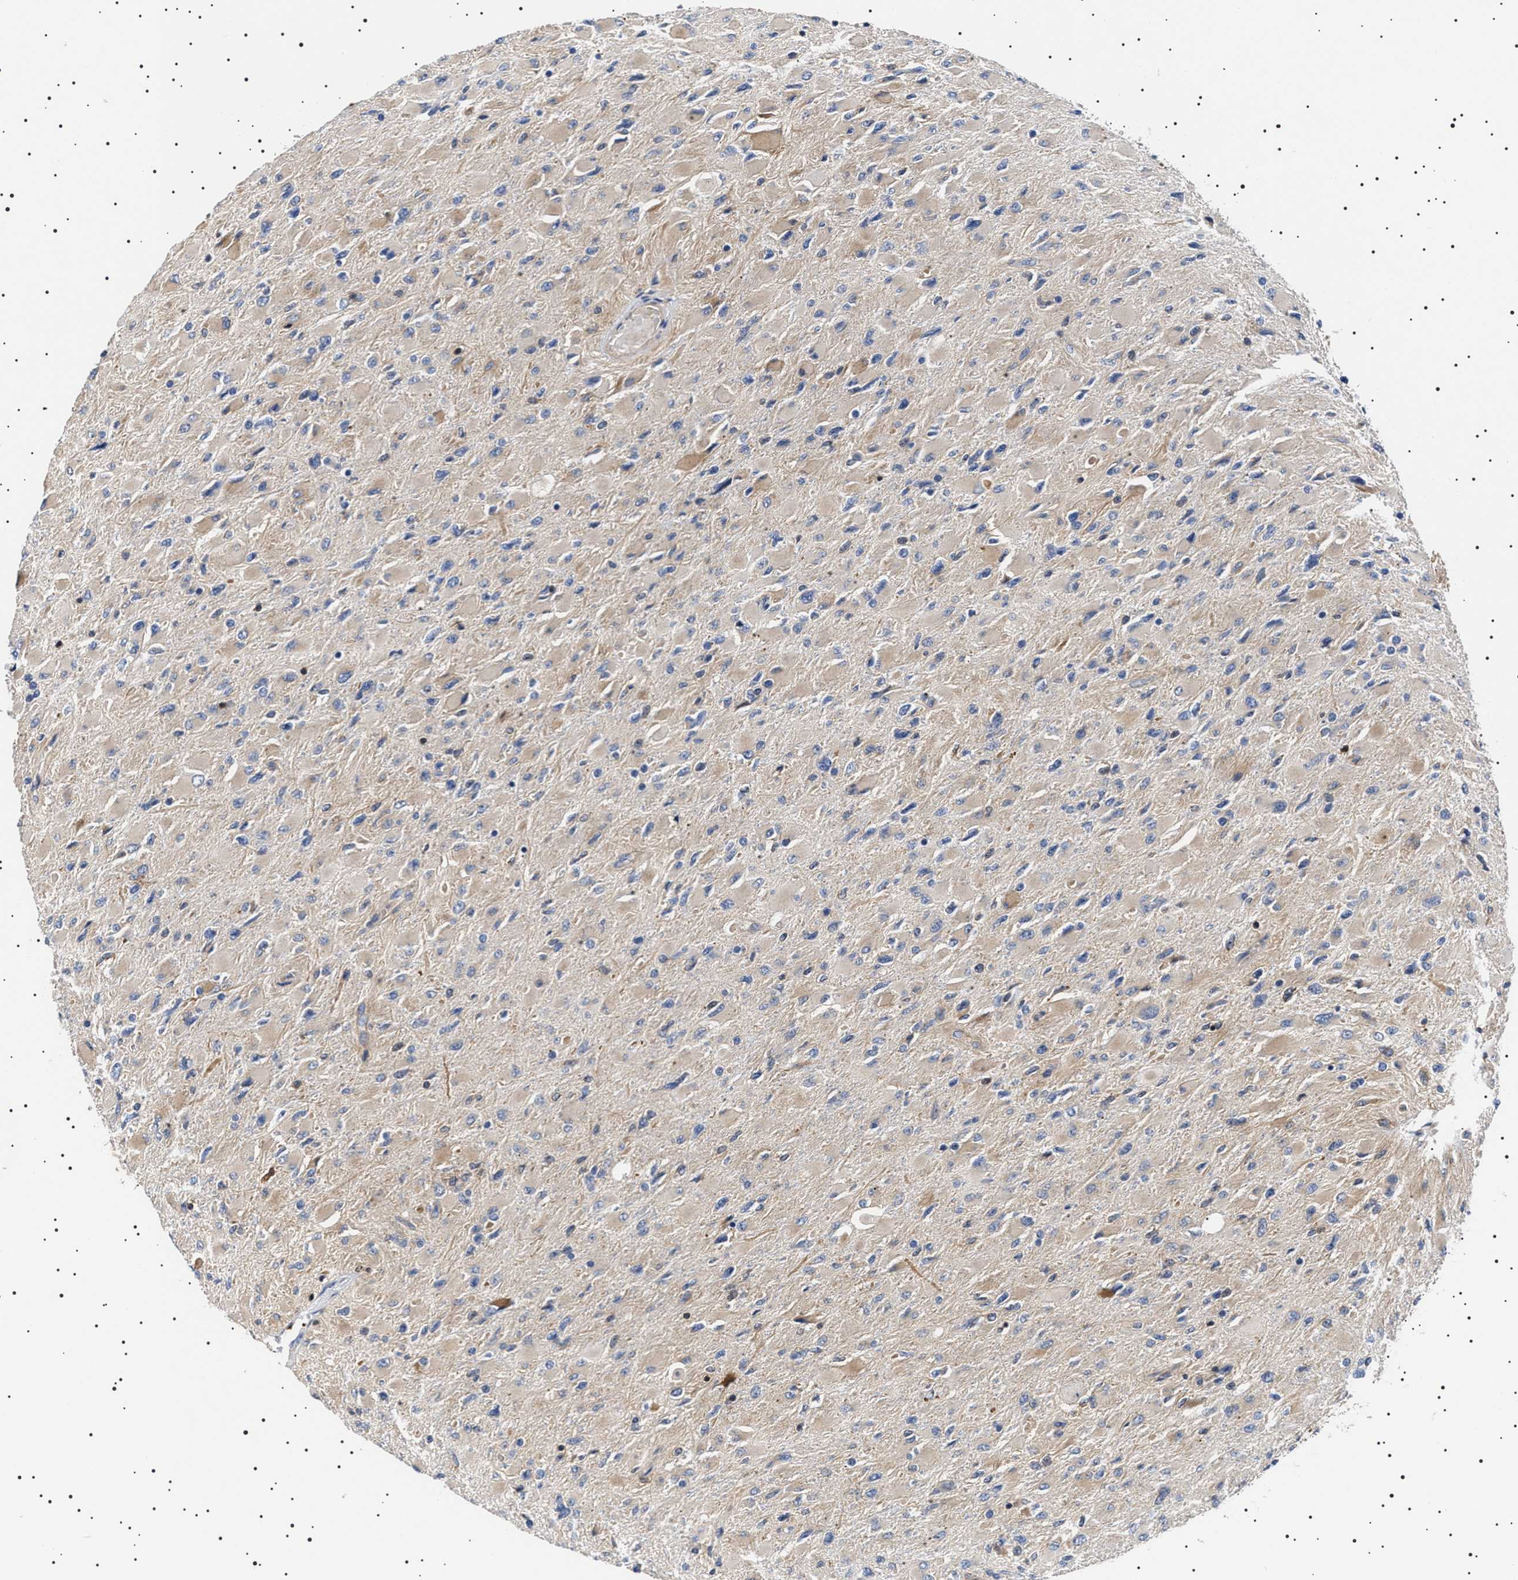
{"staining": {"intensity": "weak", "quantity": "<25%", "location": "cytoplasmic/membranous"}, "tissue": "glioma", "cell_type": "Tumor cells", "image_type": "cancer", "snomed": [{"axis": "morphology", "description": "Glioma, malignant, High grade"}, {"axis": "topography", "description": "Cerebral cortex"}], "caption": "This is an immunohistochemistry (IHC) image of human malignant glioma (high-grade). There is no staining in tumor cells.", "gene": "SLC4A7", "patient": {"sex": "female", "age": 36}}